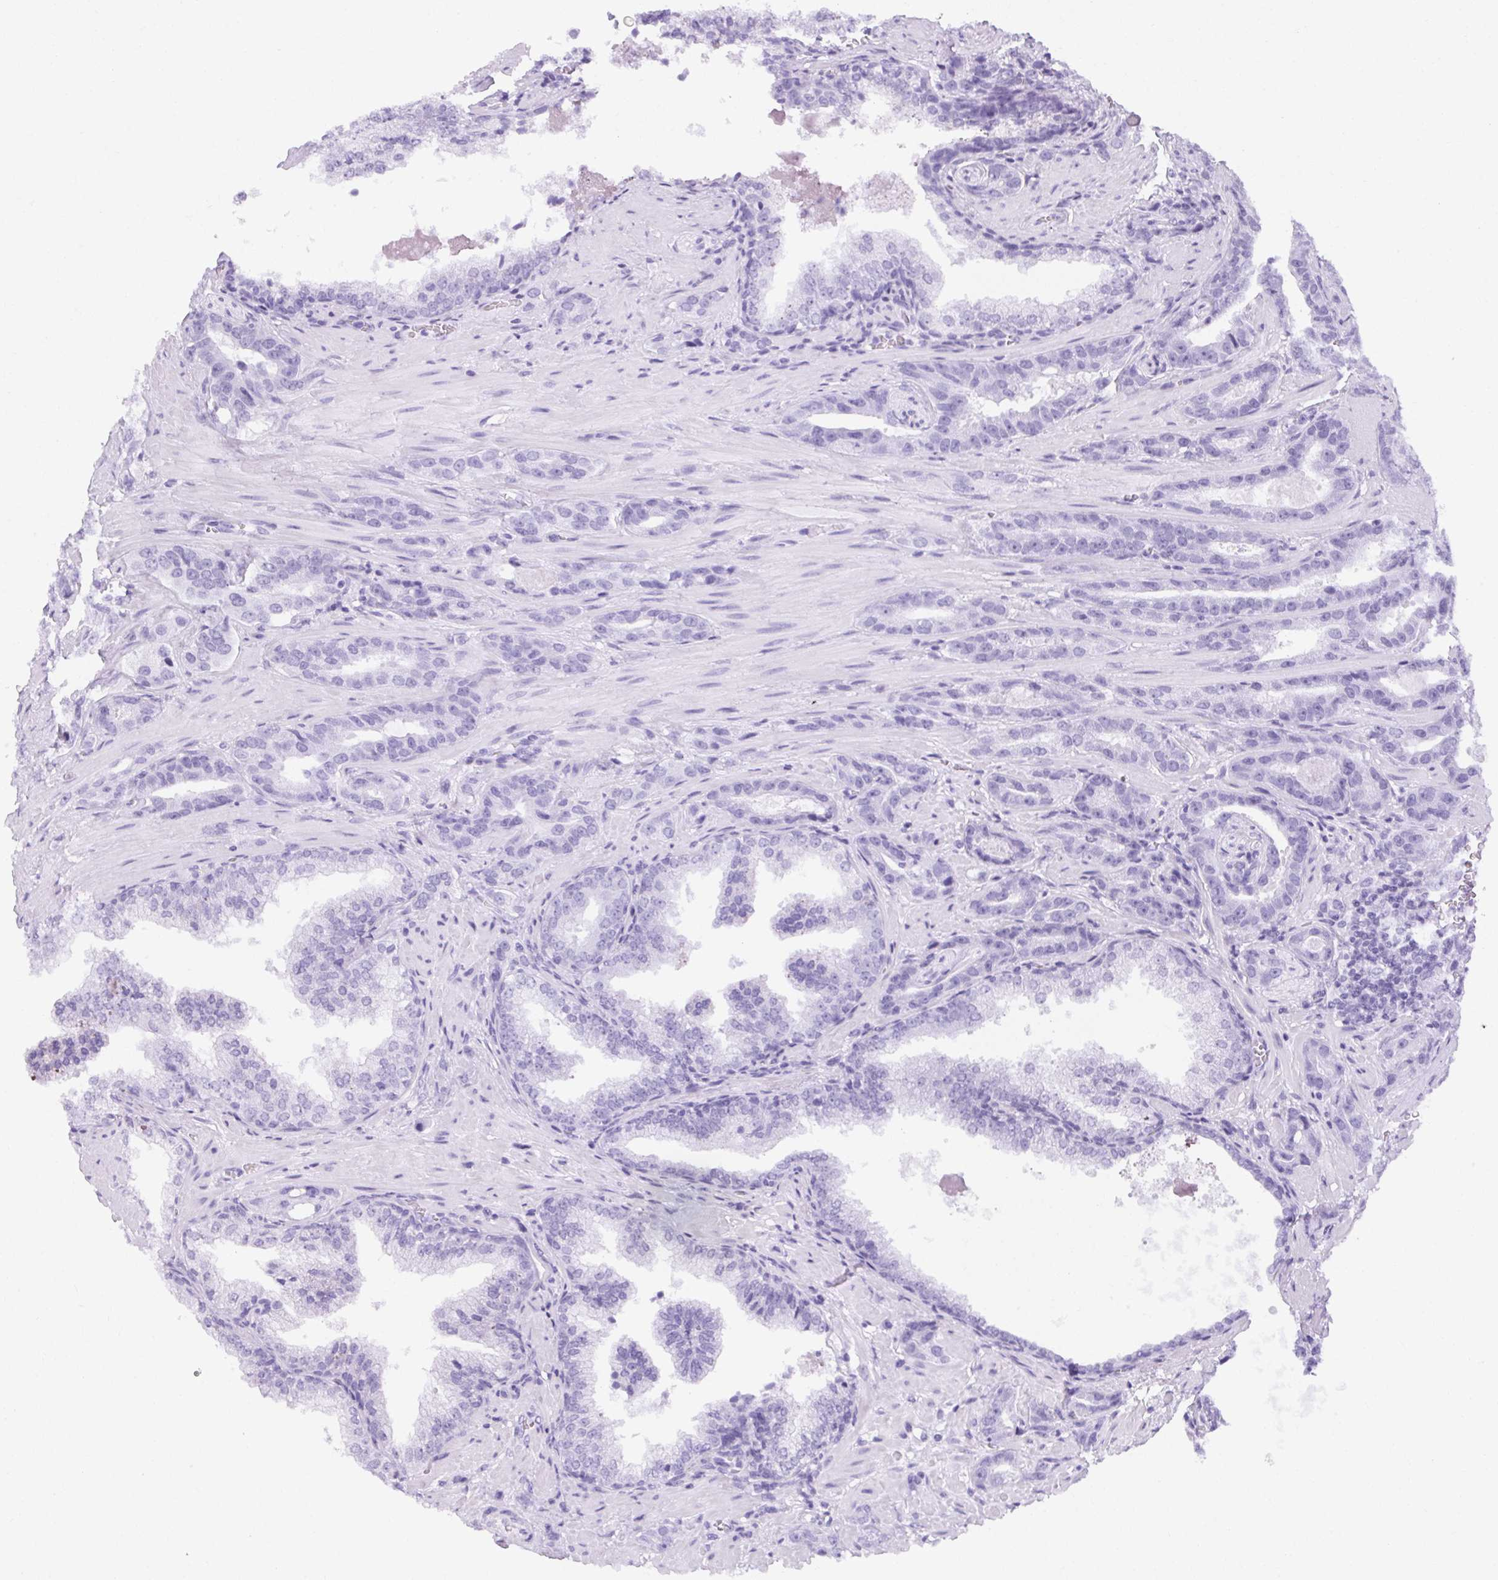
{"staining": {"intensity": "negative", "quantity": "none", "location": "none"}, "tissue": "prostate cancer", "cell_type": "Tumor cells", "image_type": "cancer", "snomed": [{"axis": "morphology", "description": "Adenocarcinoma, High grade"}, {"axis": "topography", "description": "Prostate"}], "caption": "Immunohistochemistry of human prostate cancer (adenocarcinoma (high-grade)) exhibits no expression in tumor cells. (Immunohistochemistry, brightfield microscopy, high magnification).", "gene": "ASGR2", "patient": {"sex": "male", "age": 65}}